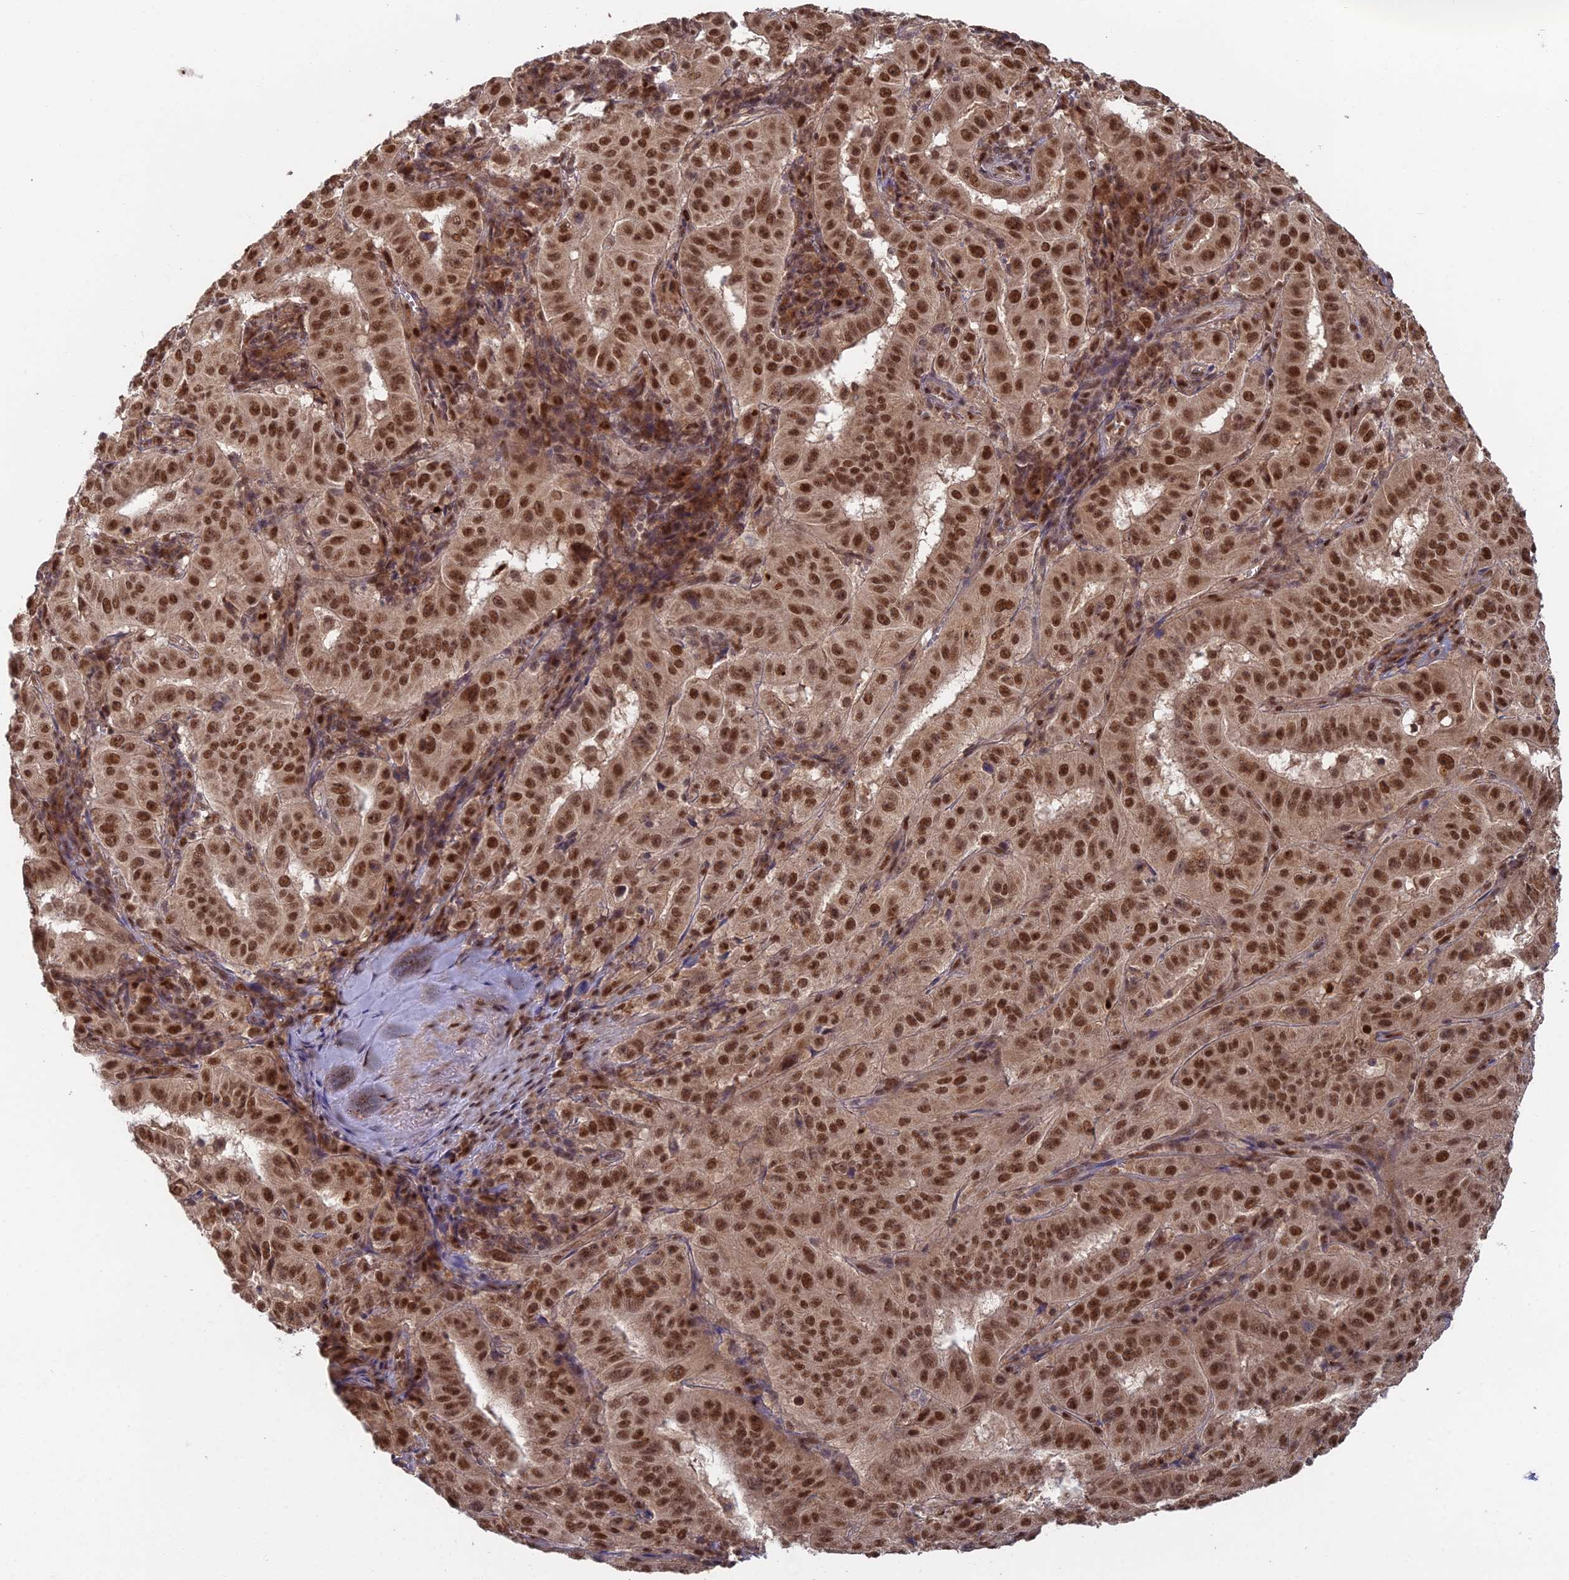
{"staining": {"intensity": "strong", "quantity": ">75%", "location": "nuclear"}, "tissue": "pancreatic cancer", "cell_type": "Tumor cells", "image_type": "cancer", "snomed": [{"axis": "morphology", "description": "Adenocarcinoma, NOS"}, {"axis": "topography", "description": "Pancreas"}], "caption": "Pancreatic cancer was stained to show a protein in brown. There is high levels of strong nuclear expression in approximately >75% of tumor cells.", "gene": "RANBP3", "patient": {"sex": "male", "age": 63}}